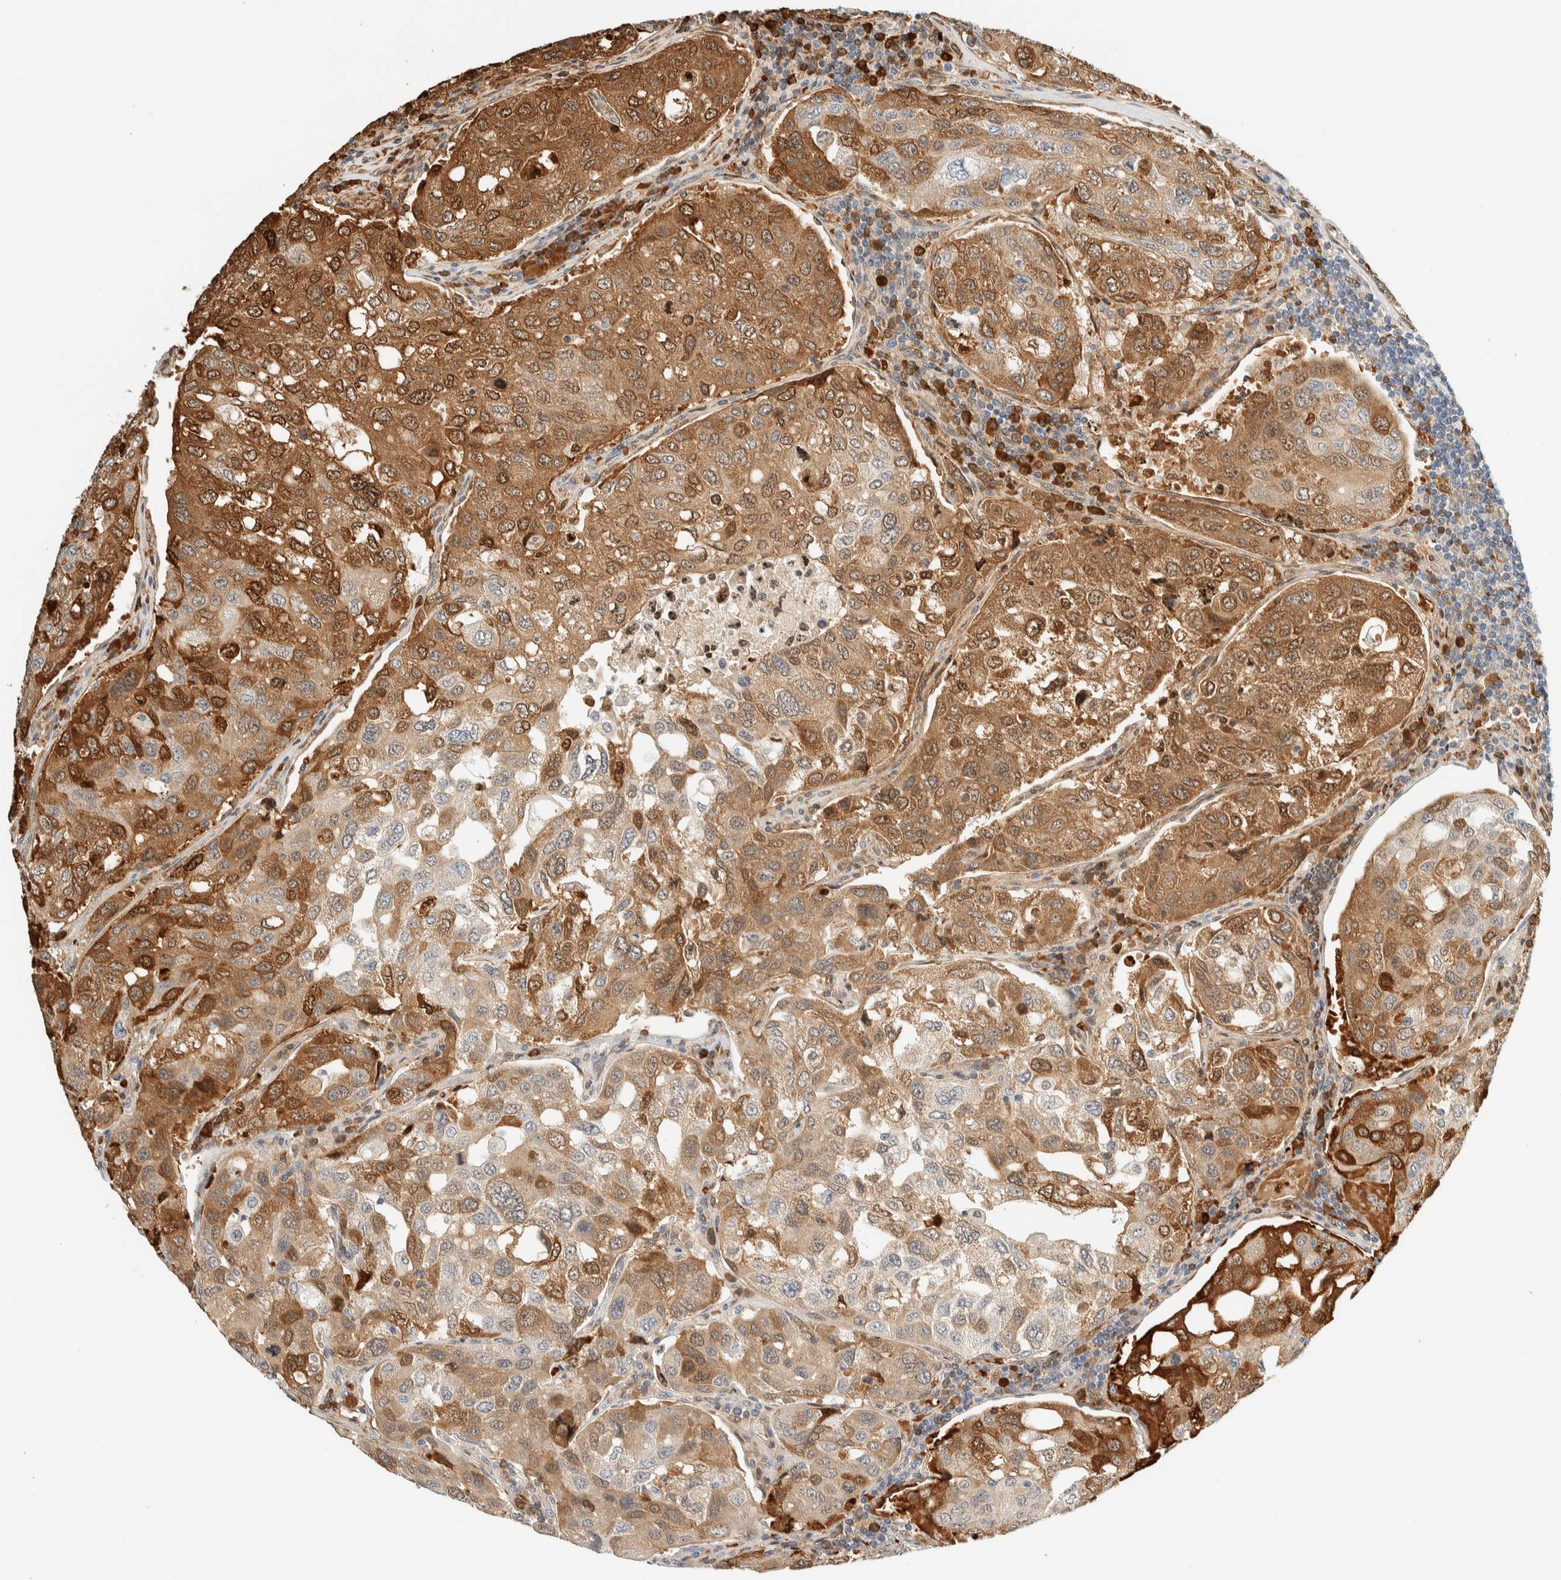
{"staining": {"intensity": "moderate", "quantity": ">75%", "location": "cytoplasmic/membranous,nuclear"}, "tissue": "urothelial cancer", "cell_type": "Tumor cells", "image_type": "cancer", "snomed": [{"axis": "morphology", "description": "Urothelial carcinoma, High grade"}, {"axis": "topography", "description": "Lymph node"}, {"axis": "topography", "description": "Urinary bladder"}], "caption": "Immunohistochemistry (IHC) staining of urothelial cancer, which exhibits medium levels of moderate cytoplasmic/membranous and nuclear positivity in approximately >75% of tumor cells indicating moderate cytoplasmic/membranous and nuclear protein staining. The staining was performed using DAB (brown) for protein detection and nuclei were counterstained in hematoxylin (blue).", "gene": "TSTD2", "patient": {"sex": "male", "age": 51}}